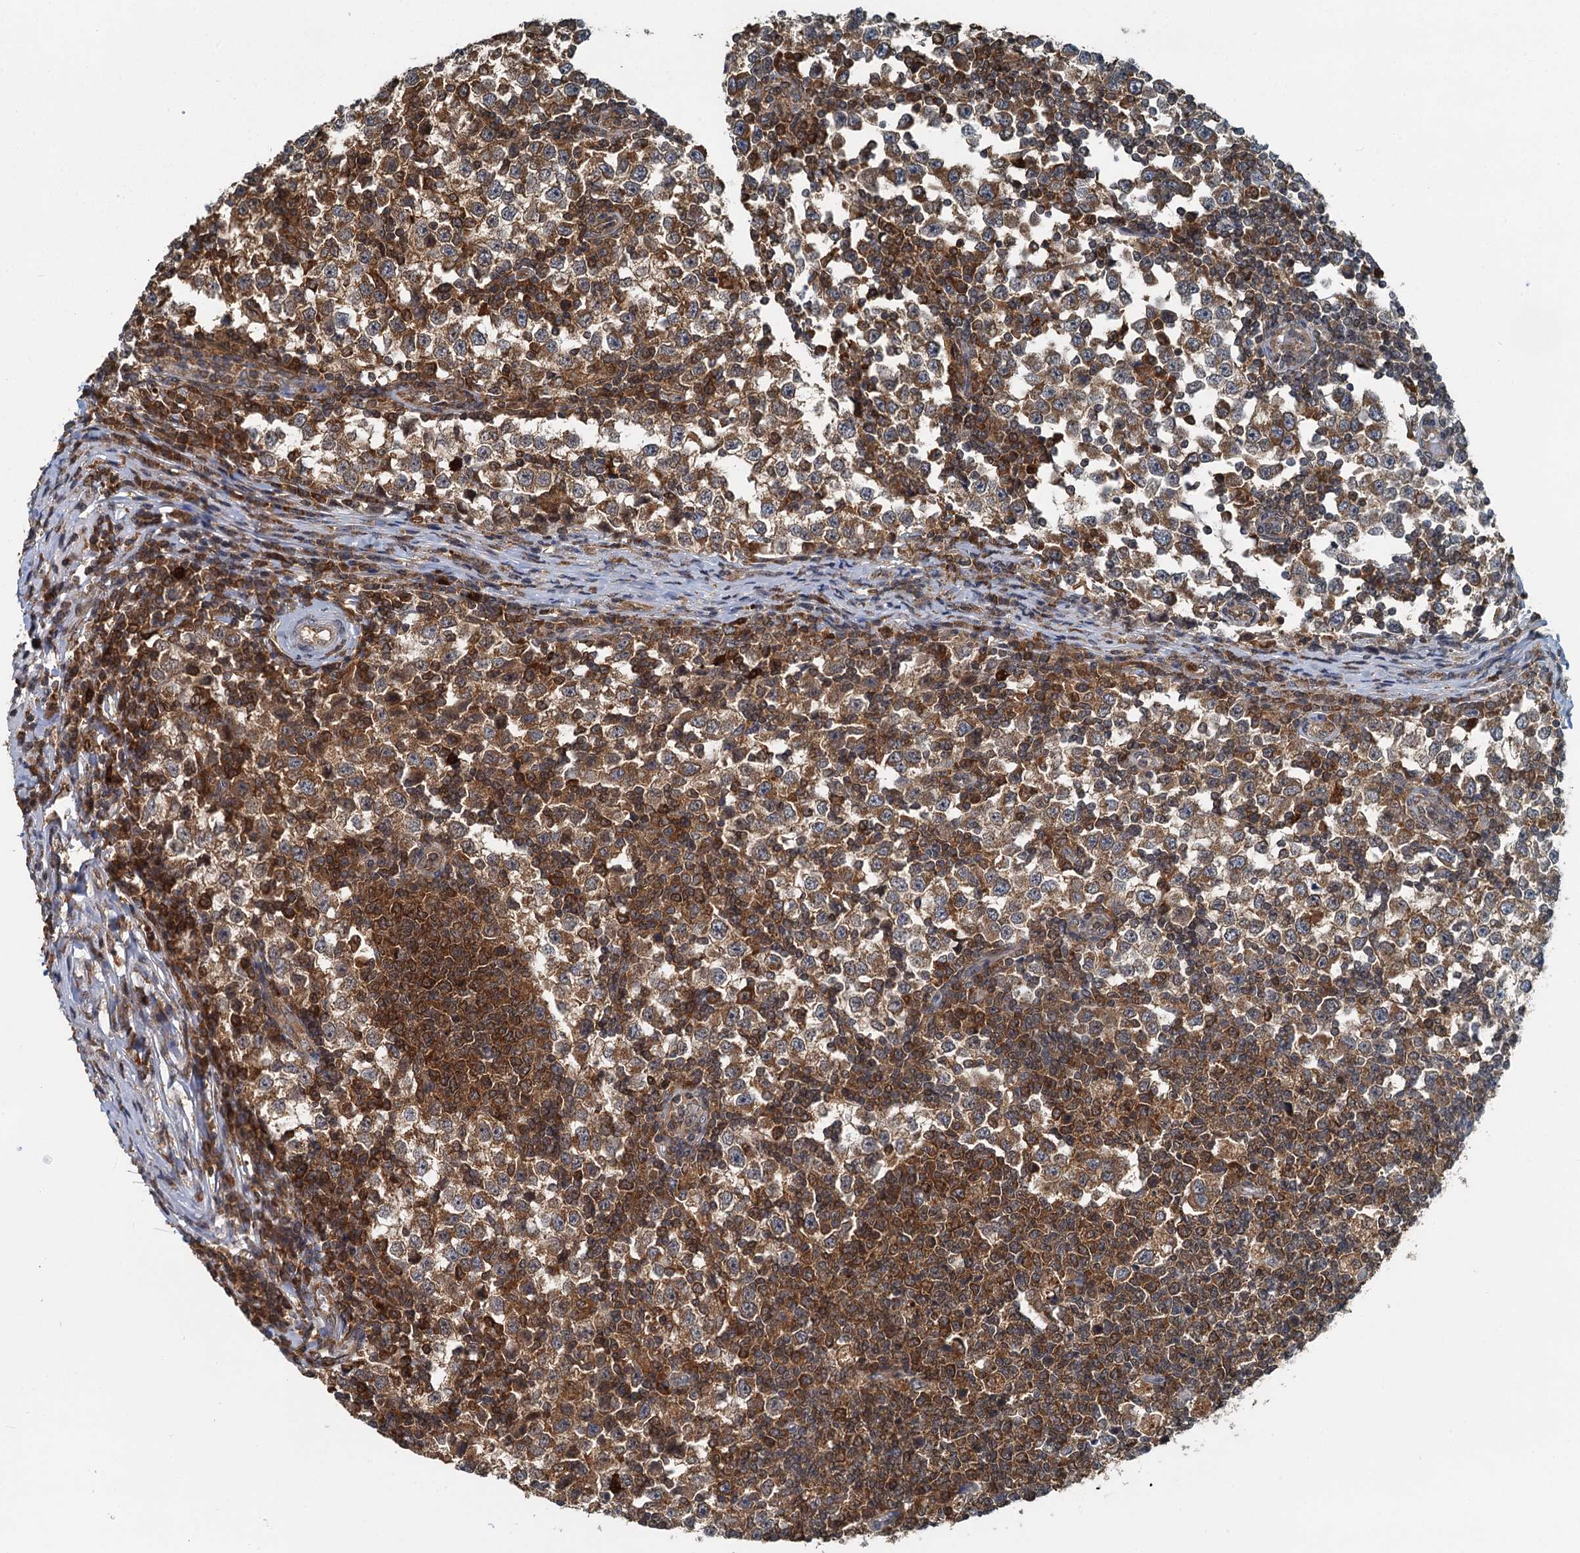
{"staining": {"intensity": "moderate", "quantity": ">75%", "location": "cytoplasmic/membranous"}, "tissue": "testis cancer", "cell_type": "Tumor cells", "image_type": "cancer", "snomed": [{"axis": "morphology", "description": "Seminoma, NOS"}, {"axis": "topography", "description": "Testis"}], "caption": "A brown stain highlights moderate cytoplasmic/membranous positivity of a protein in testis cancer (seminoma) tumor cells.", "gene": "GPI", "patient": {"sex": "male", "age": 65}}